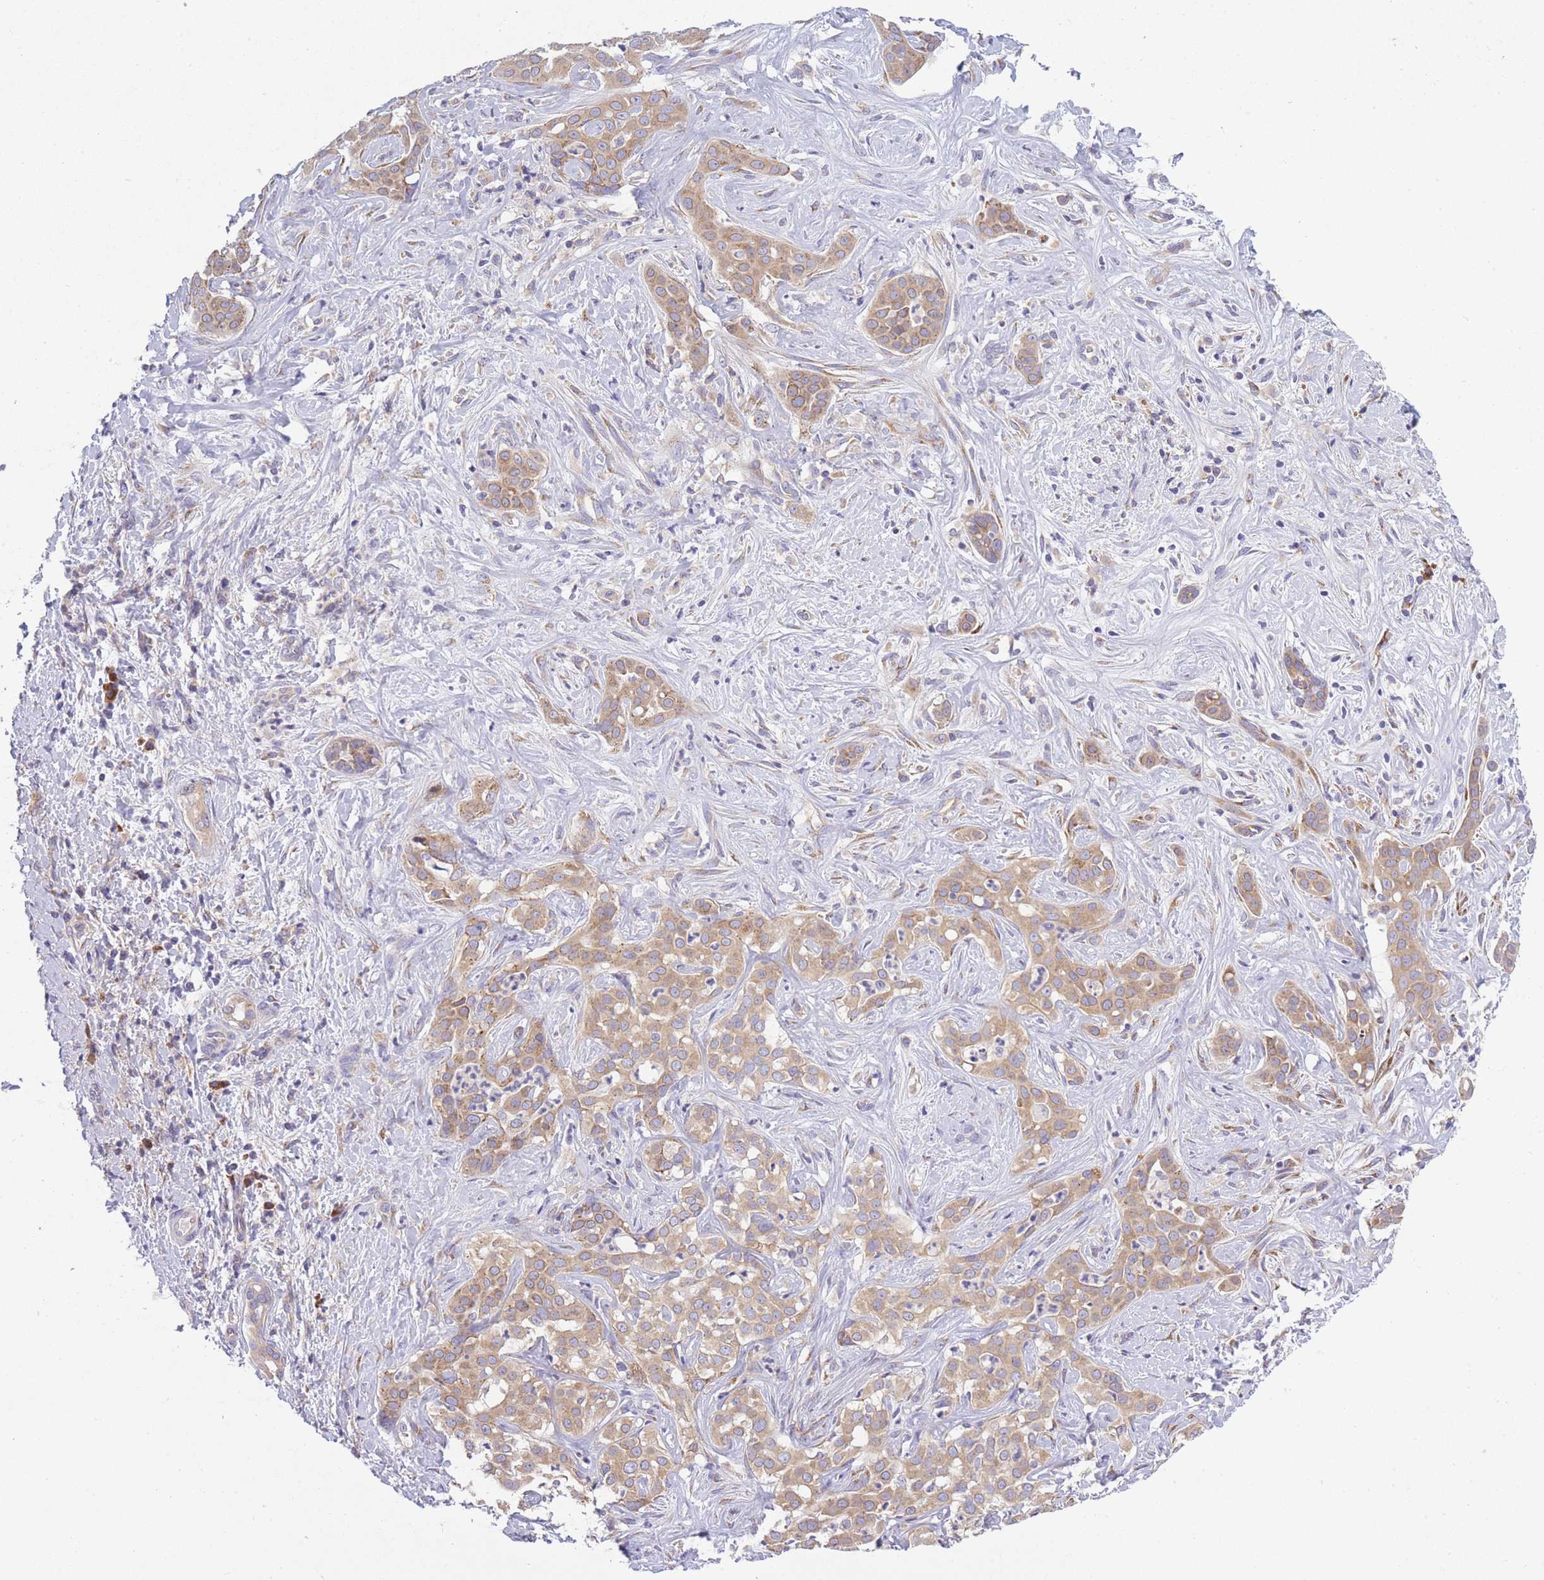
{"staining": {"intensity": "moderate", "quantity": ">75%", "location": "cytoplasmic/membranous"}, "tissue": "liver cancer", "cell_type": "Tumor cells", "image_type": "cancer", "snomed": [{"axis": "morphology", "description": "Cholangiocarcinoma"}, {"axis": "topography", "description": "Liver"}], "caption": "Liver cancer stained for a protein (brown) demonstrates moderate cytoplasmic/membranous positive staining in about >75% of tumor cells.", "gene": "COPG2", "patient": {"sex": "male", "age": 67}}